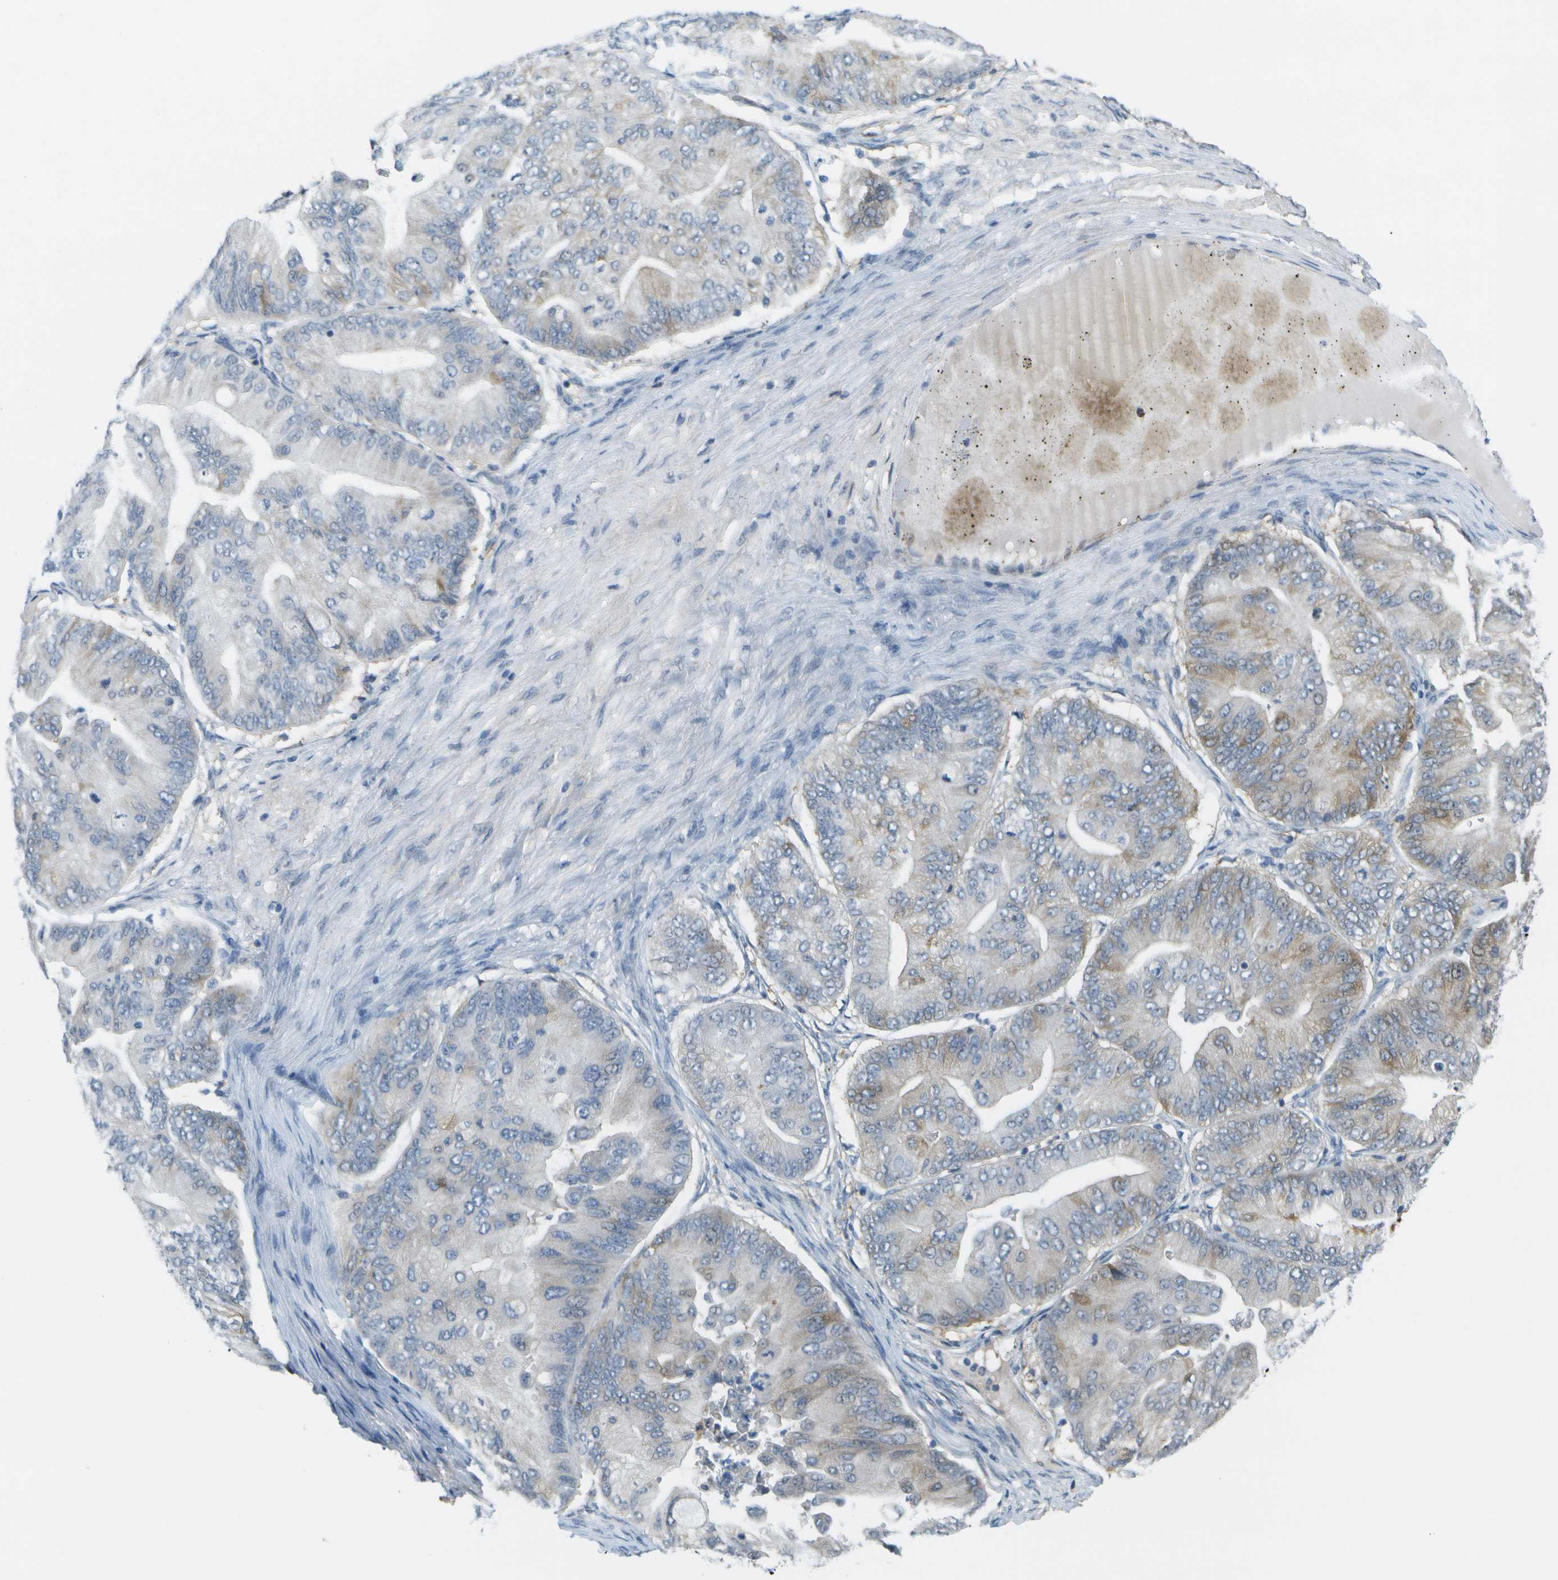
{"staining": {"intensity": "weak", "quantity": "<25%", "location": "cytoplasmic/membranous"}, "tissue": "ovarian cancer", "cell_type": "Tumor cells", "image_type": "cancer", "snomed": [{"axis": "morphology", "description": "Cystadenocarcinoma, mucinous, NOS"}, {"axis": "topography", "description": "Ovary"}], "caption": "There is no significant expression in tumor cells of ovarian mucinous cystadenocarcinoma.", "gene": "MARCHF8", "patient": {"sex": "female", "age": 61}}